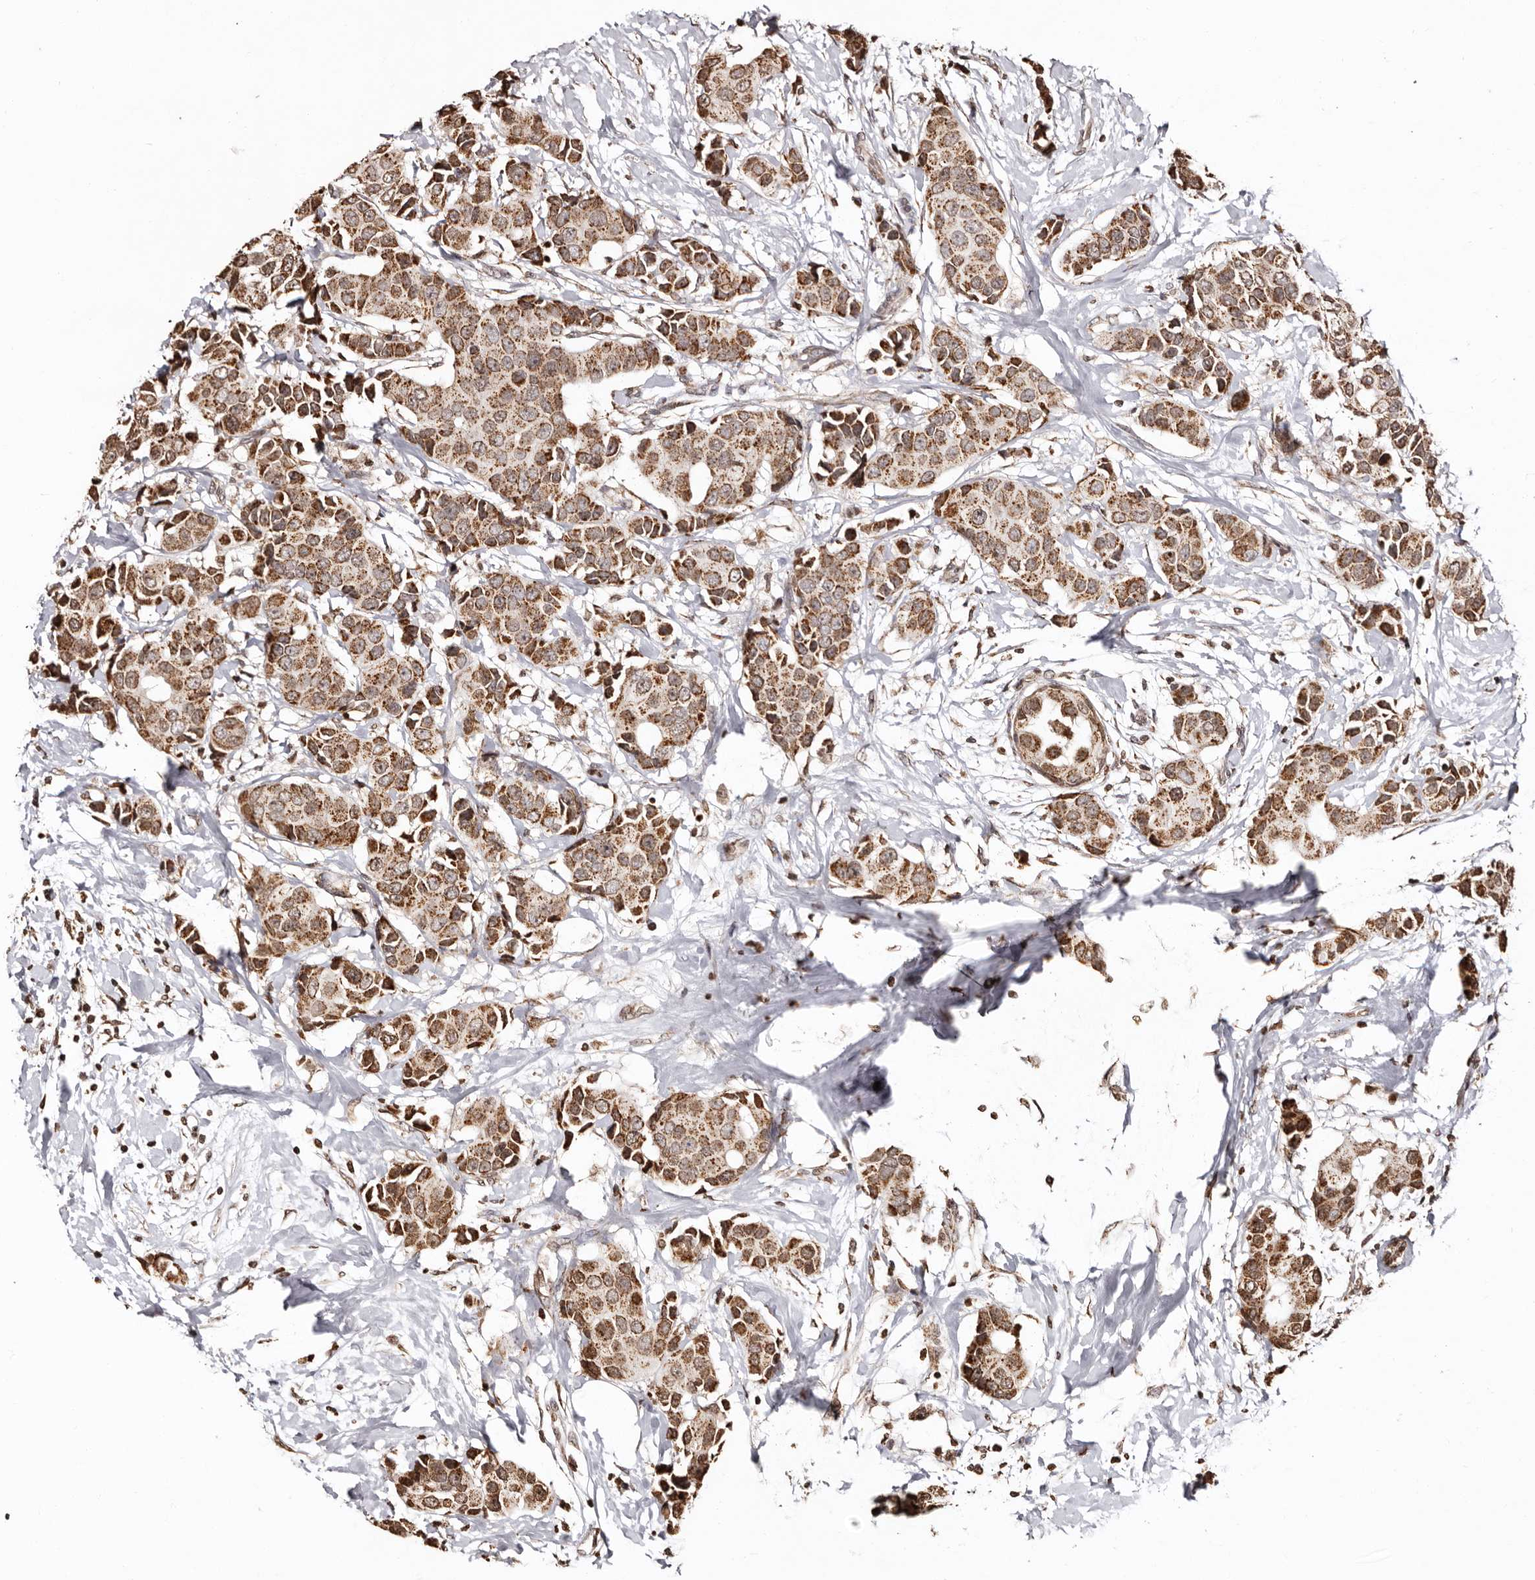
{"staining": {"intensity": "moderate", "quantity": ">75%", "location": "cytoplasmic/membranous"}, "tissue": "breast cancer", "cell_type": "Tumor cells", "image_type": "cancer", "snomed": [{"axis": "morphology", "description": "Normal tissue, NOS"}, {"axis": "morphology", "description": "Duct carcinoma"}, {"axis": "topography", "description": "Breast"}], "caption": "Breast cancer was stained to show a protein in brown. There is medium levels of moderate cytoplasmic/membranous staining in approximately >75% of tumor cells. (Brightfield microscopy of DAB IHC at high magnification).", "gene": "CCDC190", "patient": {"sex": "female", "age": 39}}